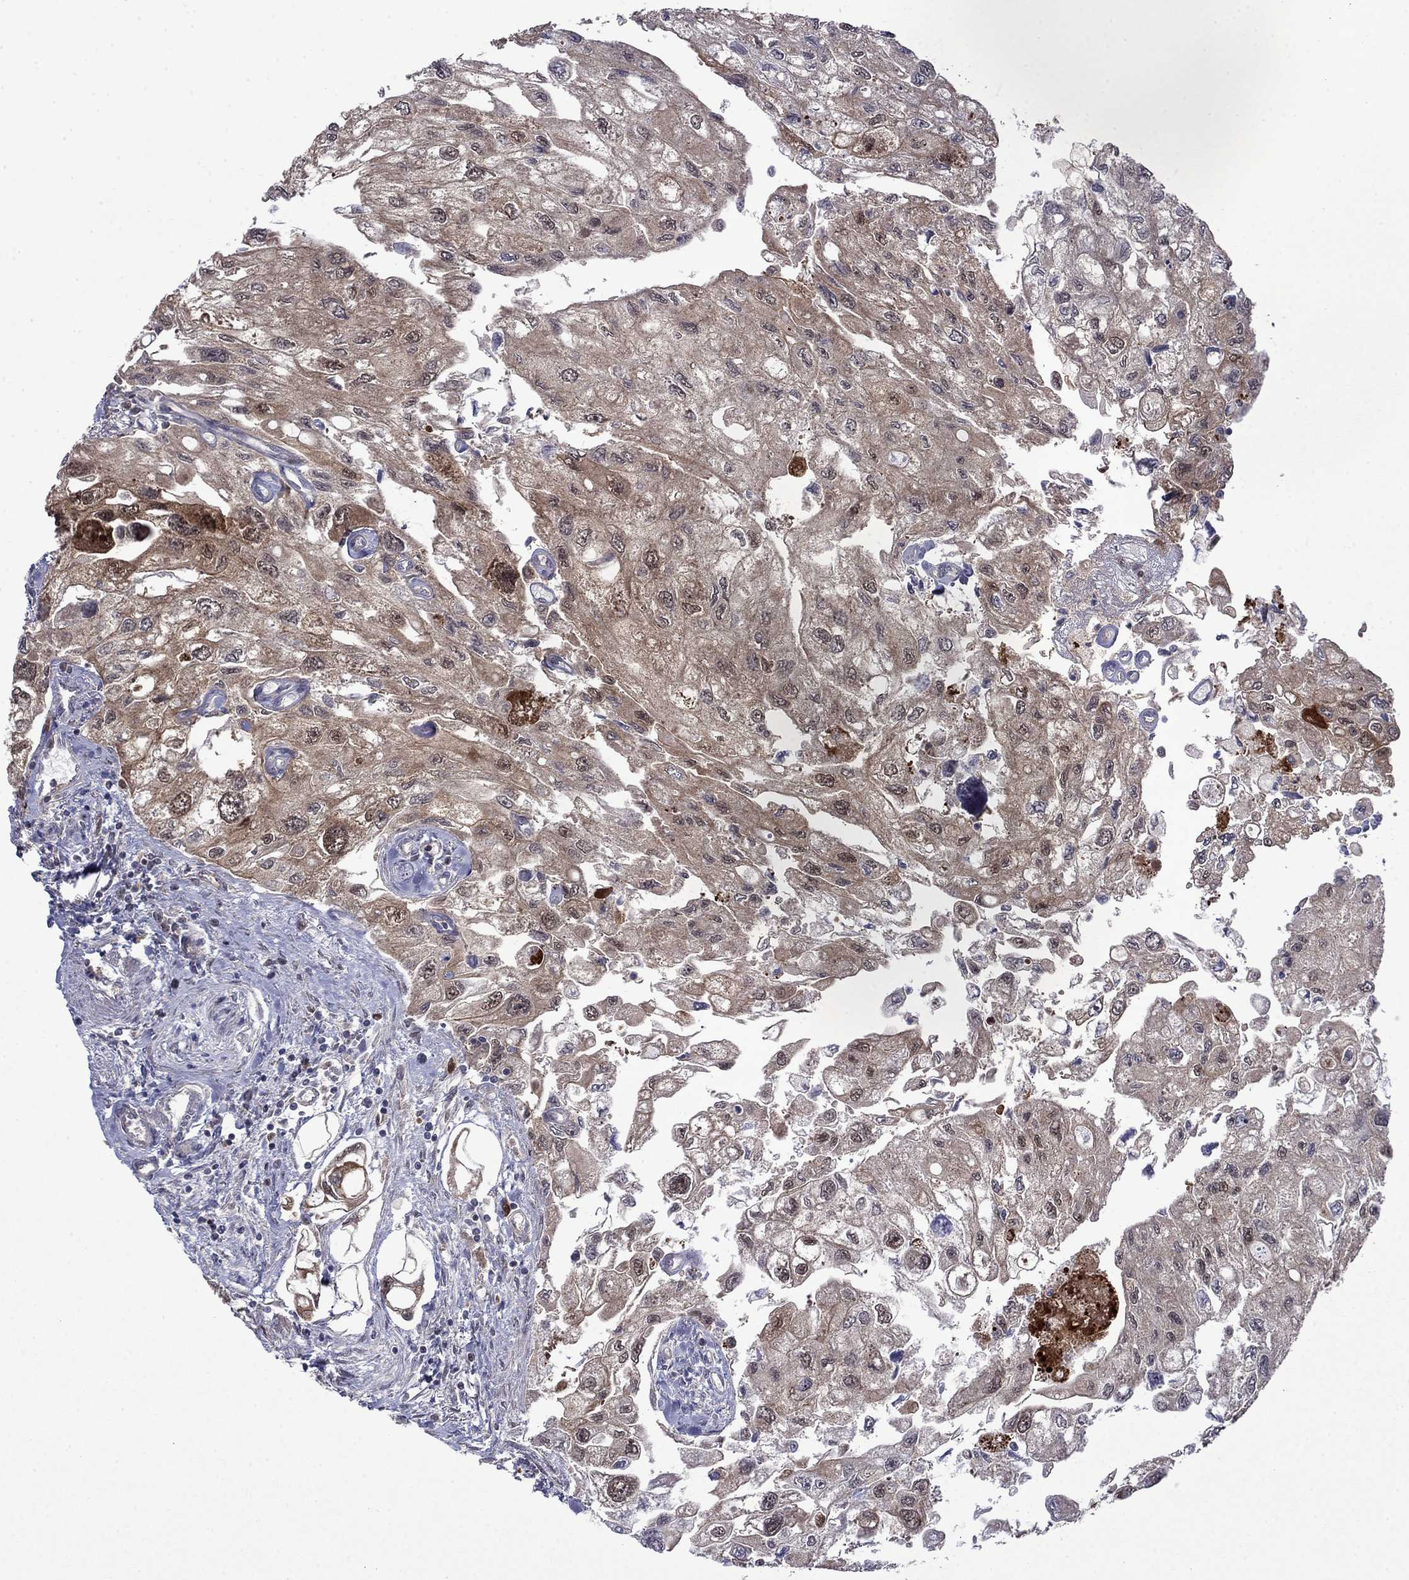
{"staining": {"intensity": "weak", "quantity": "25%-75%", "location": "cytoplasmic/membranous"}, "tissue": "urothelial cancer", "cell_type": "Tumor cells", "image_type": "cancer", "snomed": [{"axis": "morphology", "description": "Urothelial carcinoma, High grade"}, {"axis": "topography", "description": "Urinary bladder"}], "caption": "IHC (DAB (3,3'-diaminobenzidine)) staining of human urothelial carcinoma (high-grade) displays weak cytoplasmic/membranous protein expression in approximately 25%-75% of tumor cells.", "gene": "TPMT", "patient": {"sex": "male", "age": 59}}